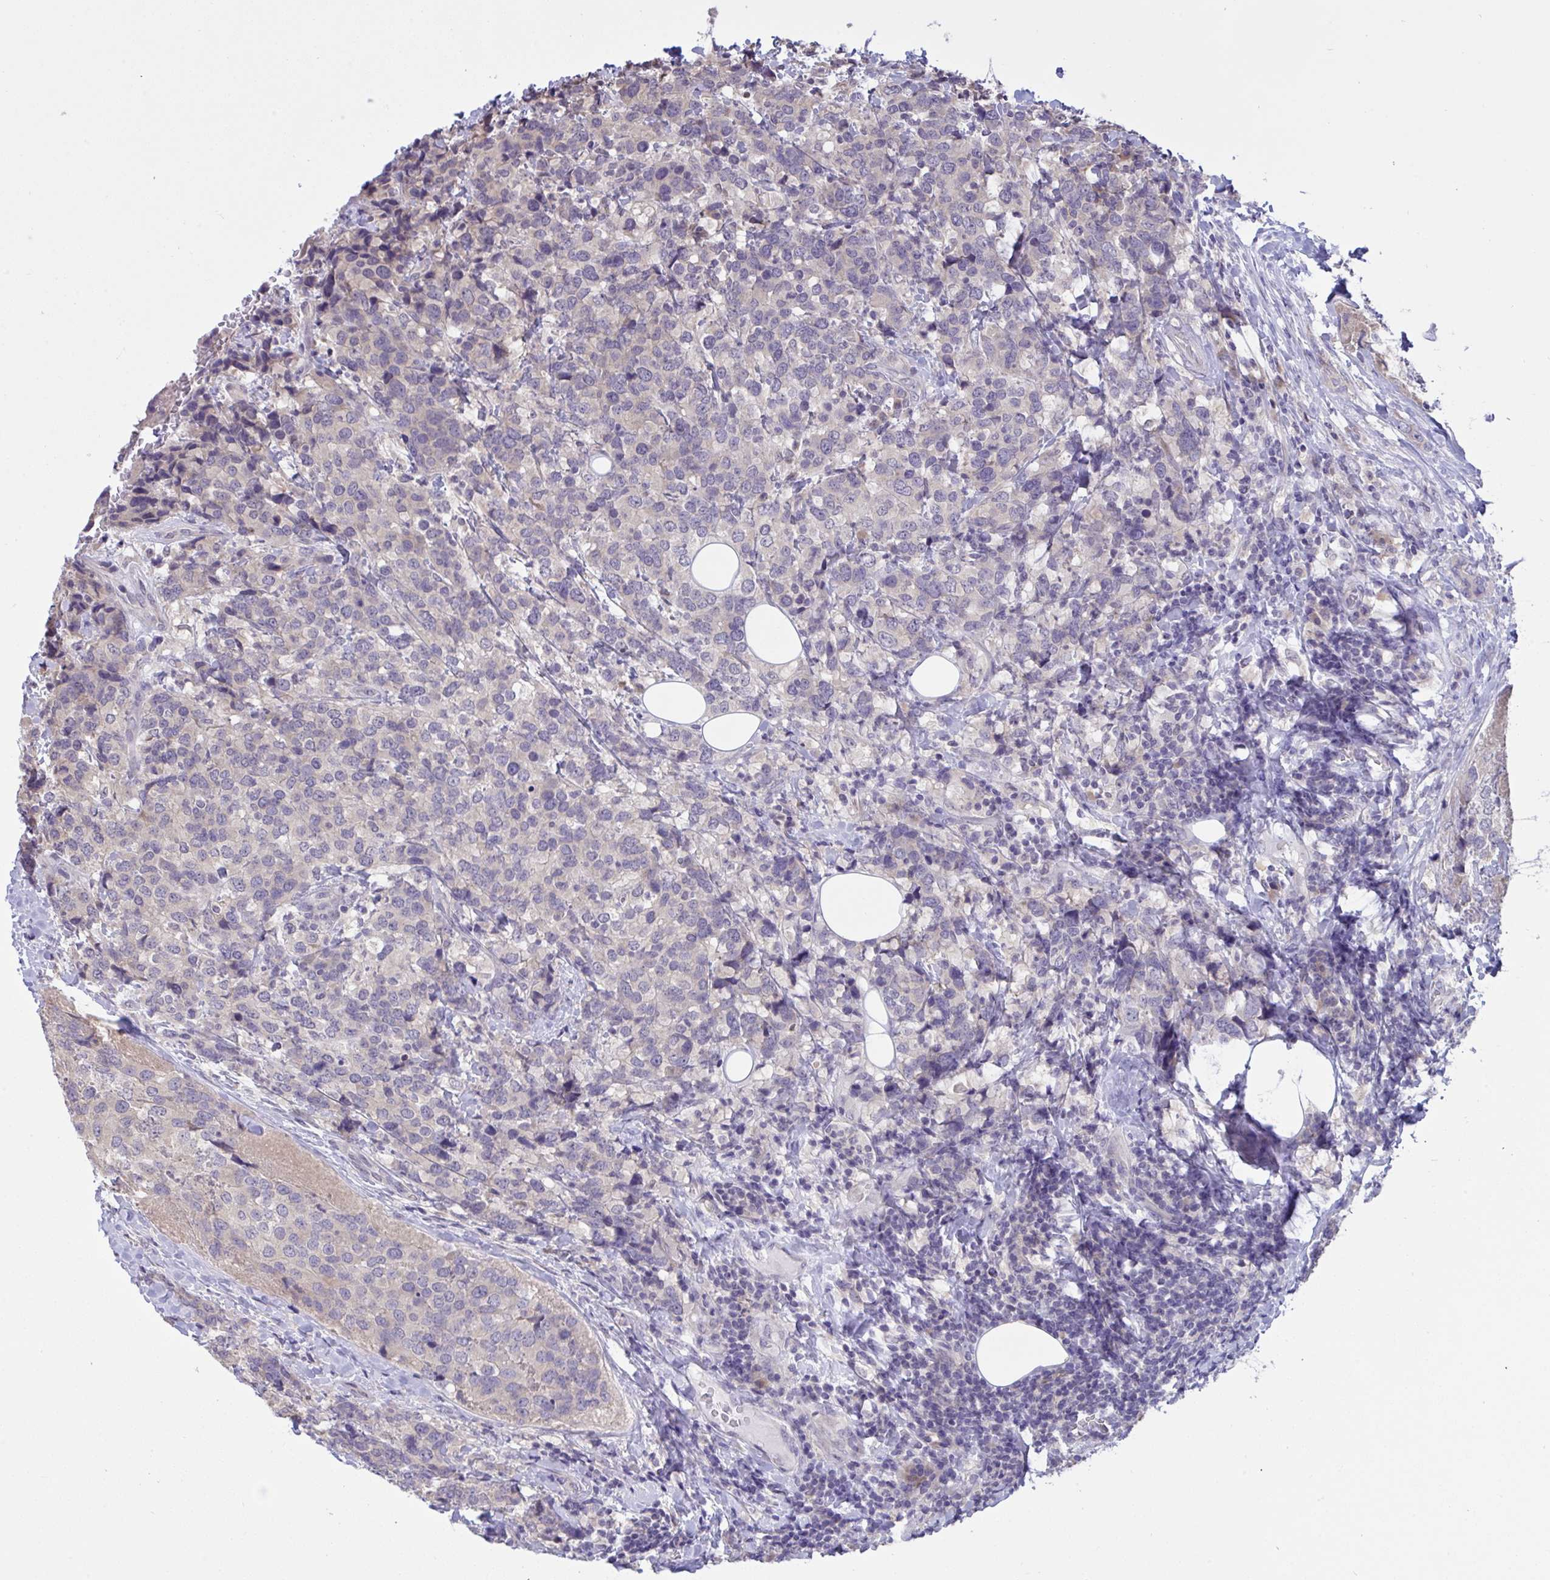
{"staining": {"intensity": "negative", "quantity": "none", "location": "none"}, "tissue": "breast cancer", "cell_type": "Tumor cells", "image_type": "cancer", "snomed": [{"axis": "morphology", "description": "Lobular carcinoma"}, {"axis": "topography", "description": "Breast"}], "caption": "Tumor cells are negative for brown protein staining in breast cancer.", "gene": "TMEM41A", "patient": {"sex": "female", "age": 59}}